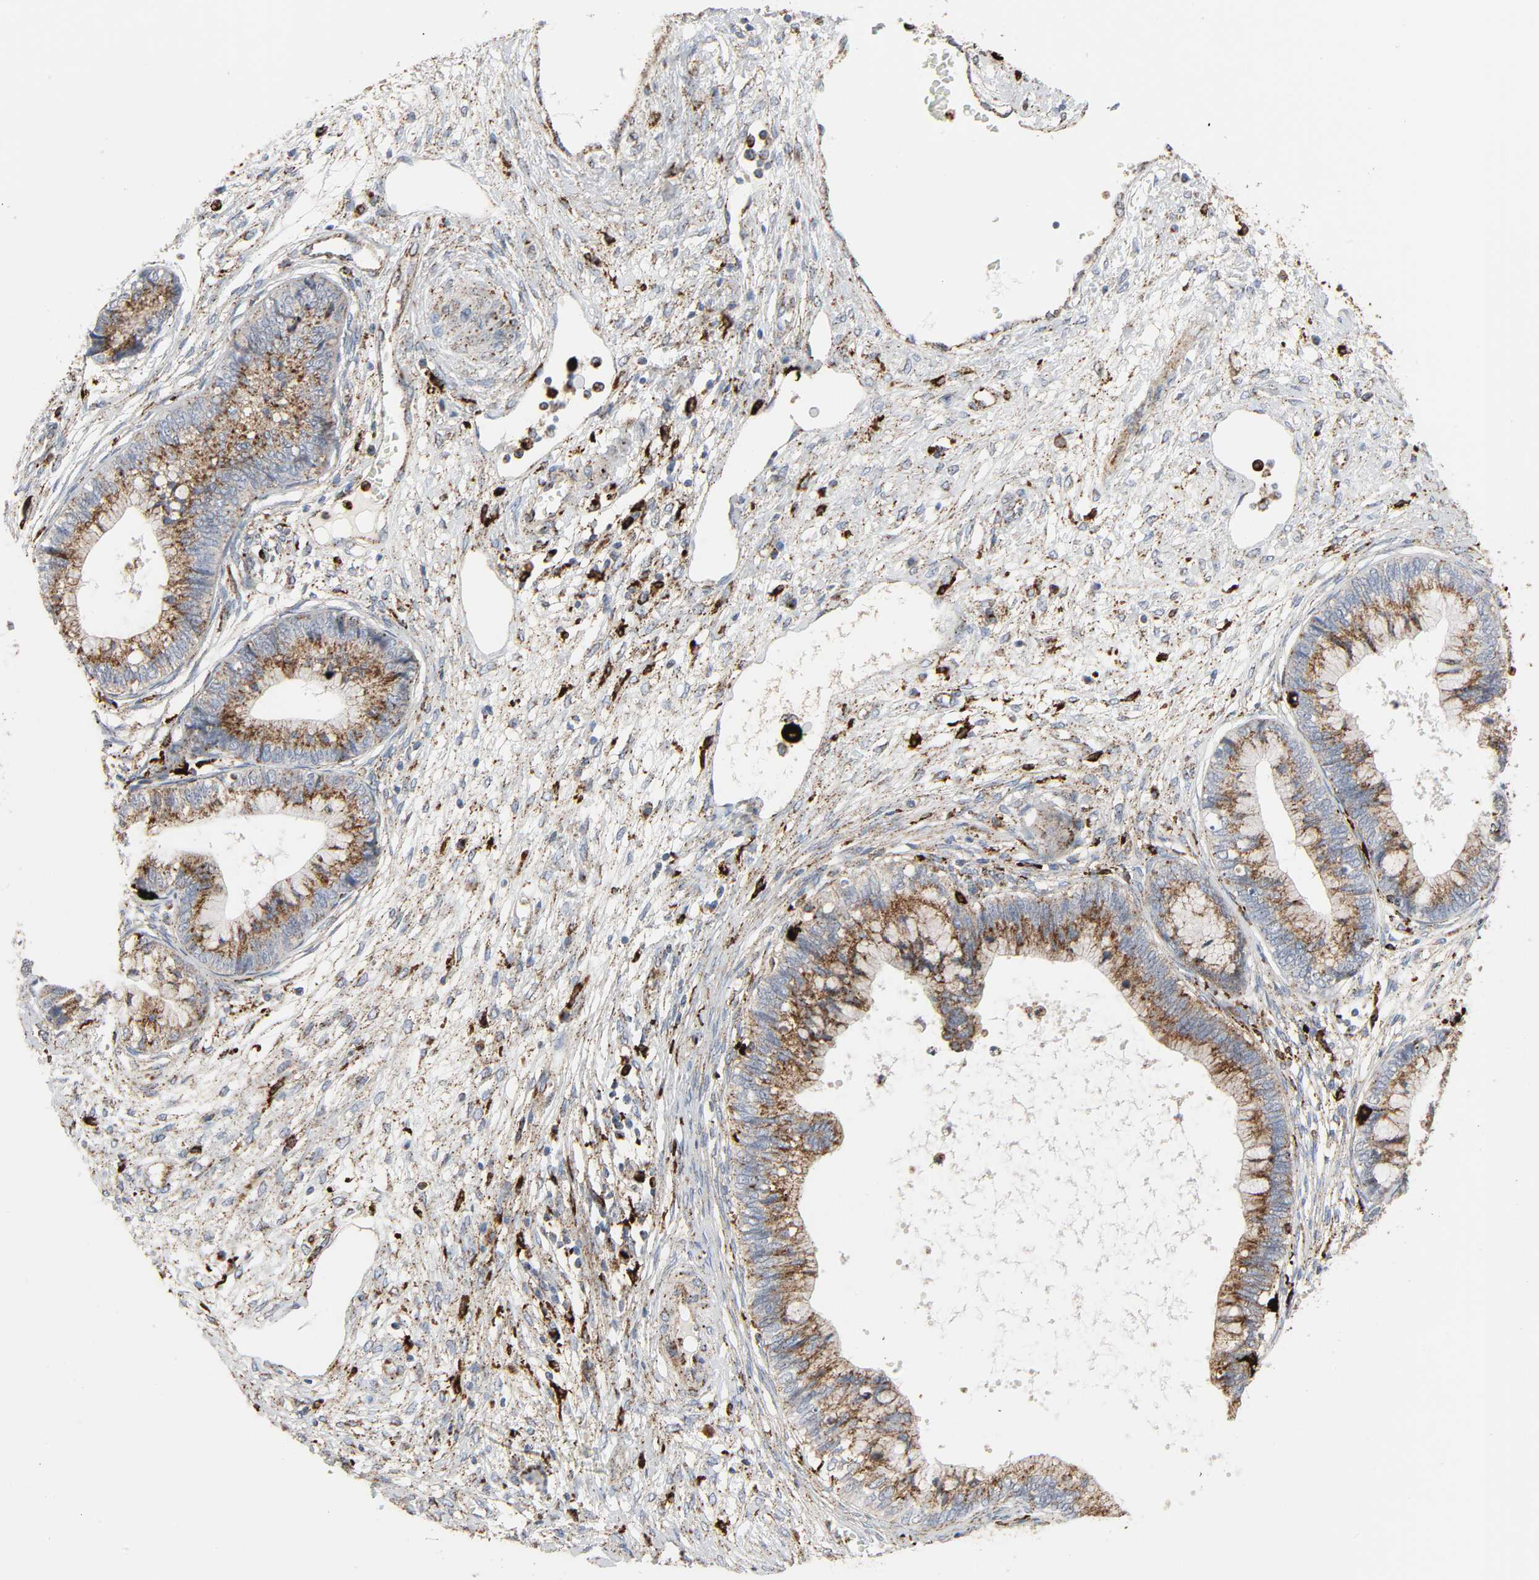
{"staining": {"intensity": "moderate", "quantity": "25%-75%", "location": "cytoplasmic/membranous"}, "tissue": "cervical cancer", "cell_type": "Tumor cells", "image_type": "cancer", "snomed": [{"axis": "morphology", "description": "Adenocarcinoma, NOS"}, {"axis": "topography", "description": "Cervix"}], "caption": "Immunohistochemistry photomicrograph of neoplastic tissue: cervical adenocarcinoma stained using IHC displays medium levels of moderate protein expression localized specifically in the cytoplasmic/membranous of tumor cells, appearing as a cytoplasmic/membranous brown color.", "gene": "PSAP", "patient": {"sex": "female", "age": 44}}